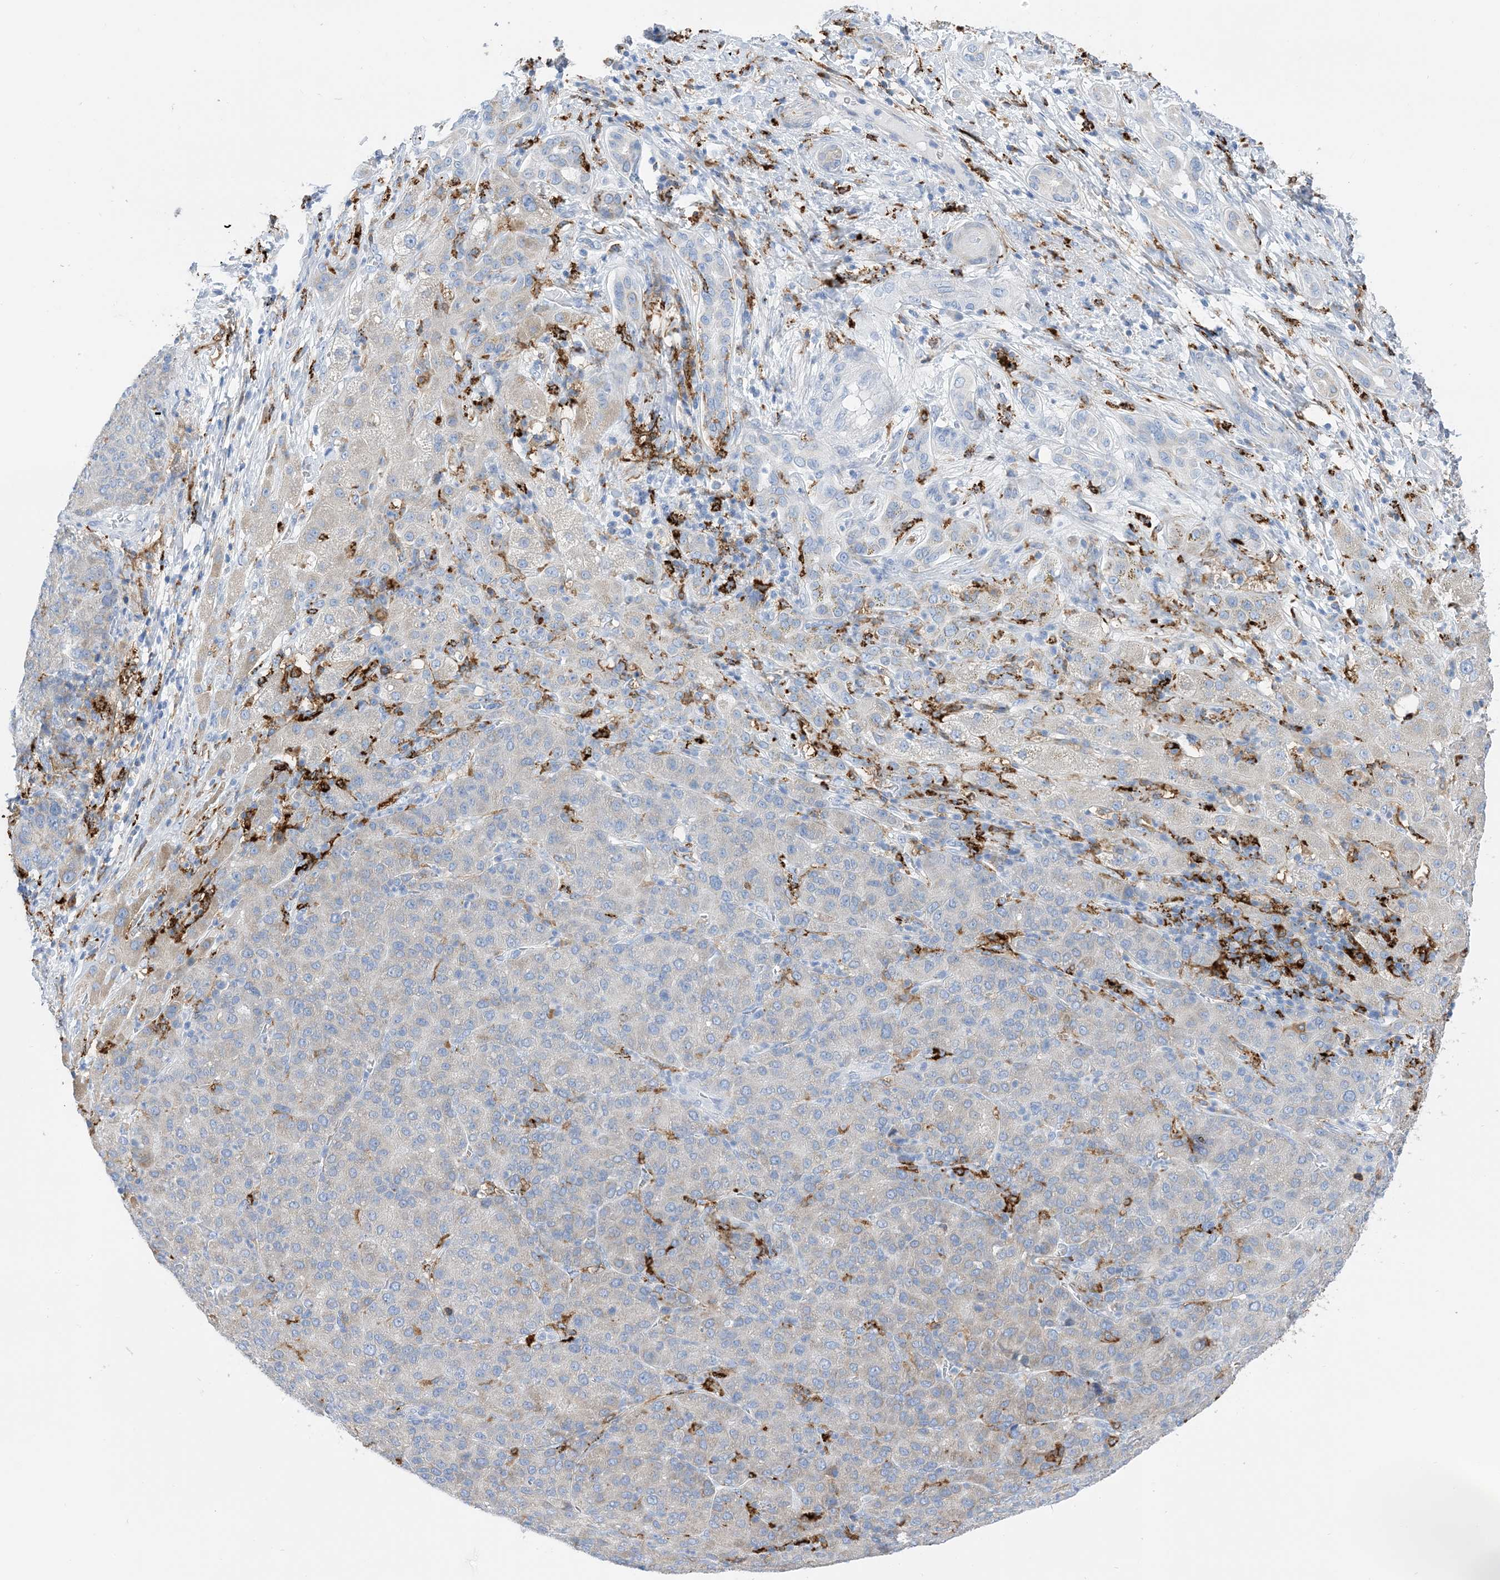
{"staining": {"intensity": "negative", "quantity": "none", "location": "none"}, "tissue": "liver cancer", "cell_type": "Tumor cells", "image_type": "cancer", "snomed": [{"axis": "morphology", "description": "Carcinoma, Hepatocellular, NOS"}, {"axis": "topography", "description": "Liver"}], "caption": "An IHC image of liver cancer is shown. There is no staining in tumor cells of liver cancer.", "gene": "DPH3", "patient": {"sex": "male", "age": 65}}